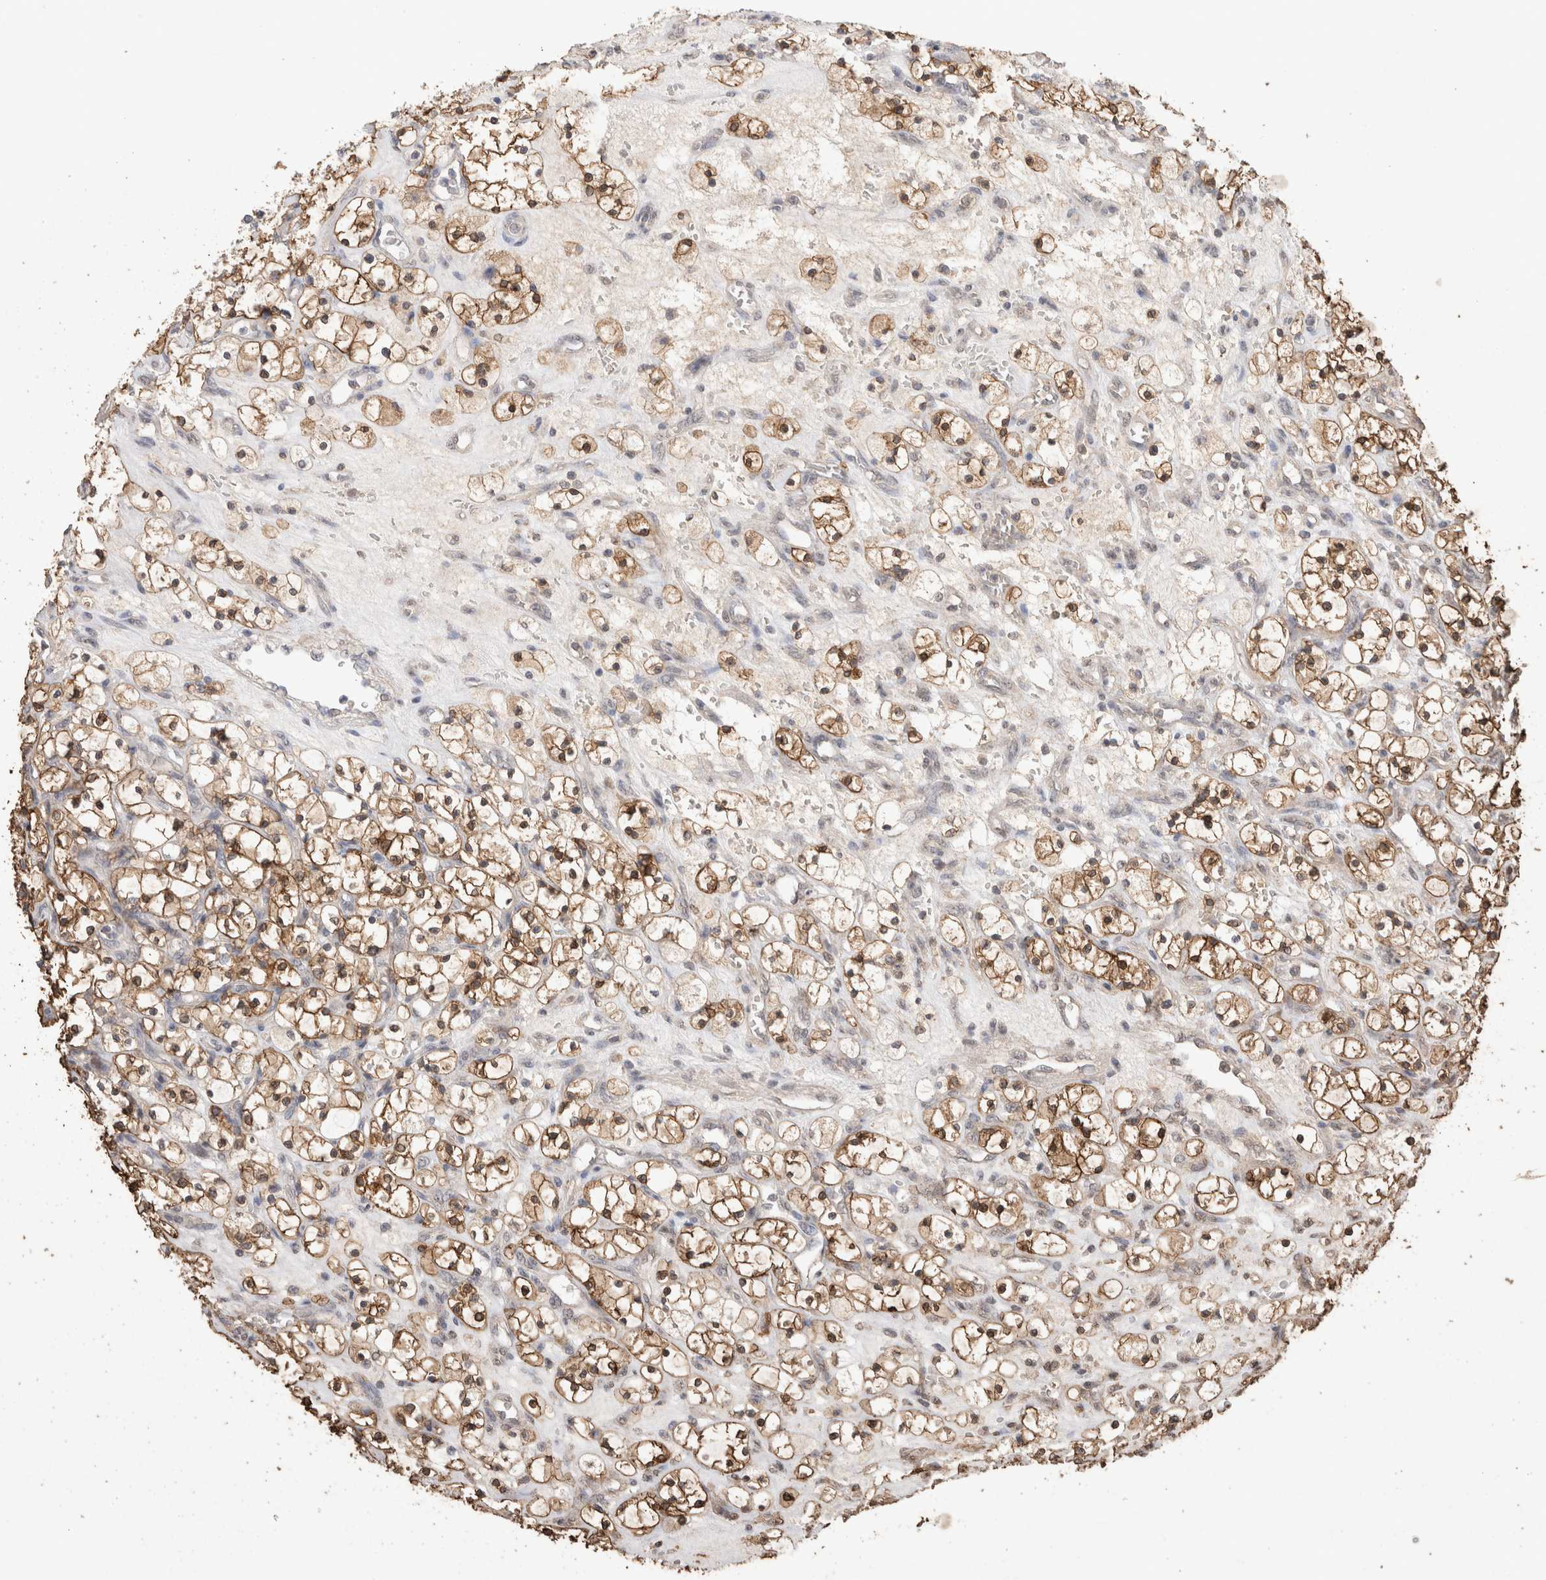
{"staining": {"intensity": "moderate", "quantity": ">75%", "location": "cytoplasmic/membranous"}, "tissue": "renal cancer", "cell_type": "Tumor cells", "image_type": "cancer", "snomed": [{"axis": "morphology", "description": "Adenocarcinoma, NOS"}, {"axis": "topography", "description": "Kidney"}], "caption": "This photomicrograph shows immunohistochemistry staining of adenocarcinoma (renal), with medium moderate cytoplasmic/membranous positivity in about >75% of tumor cells.", "gene": "CX3CL1", "patient": {"sex": "female", "age": 69}}